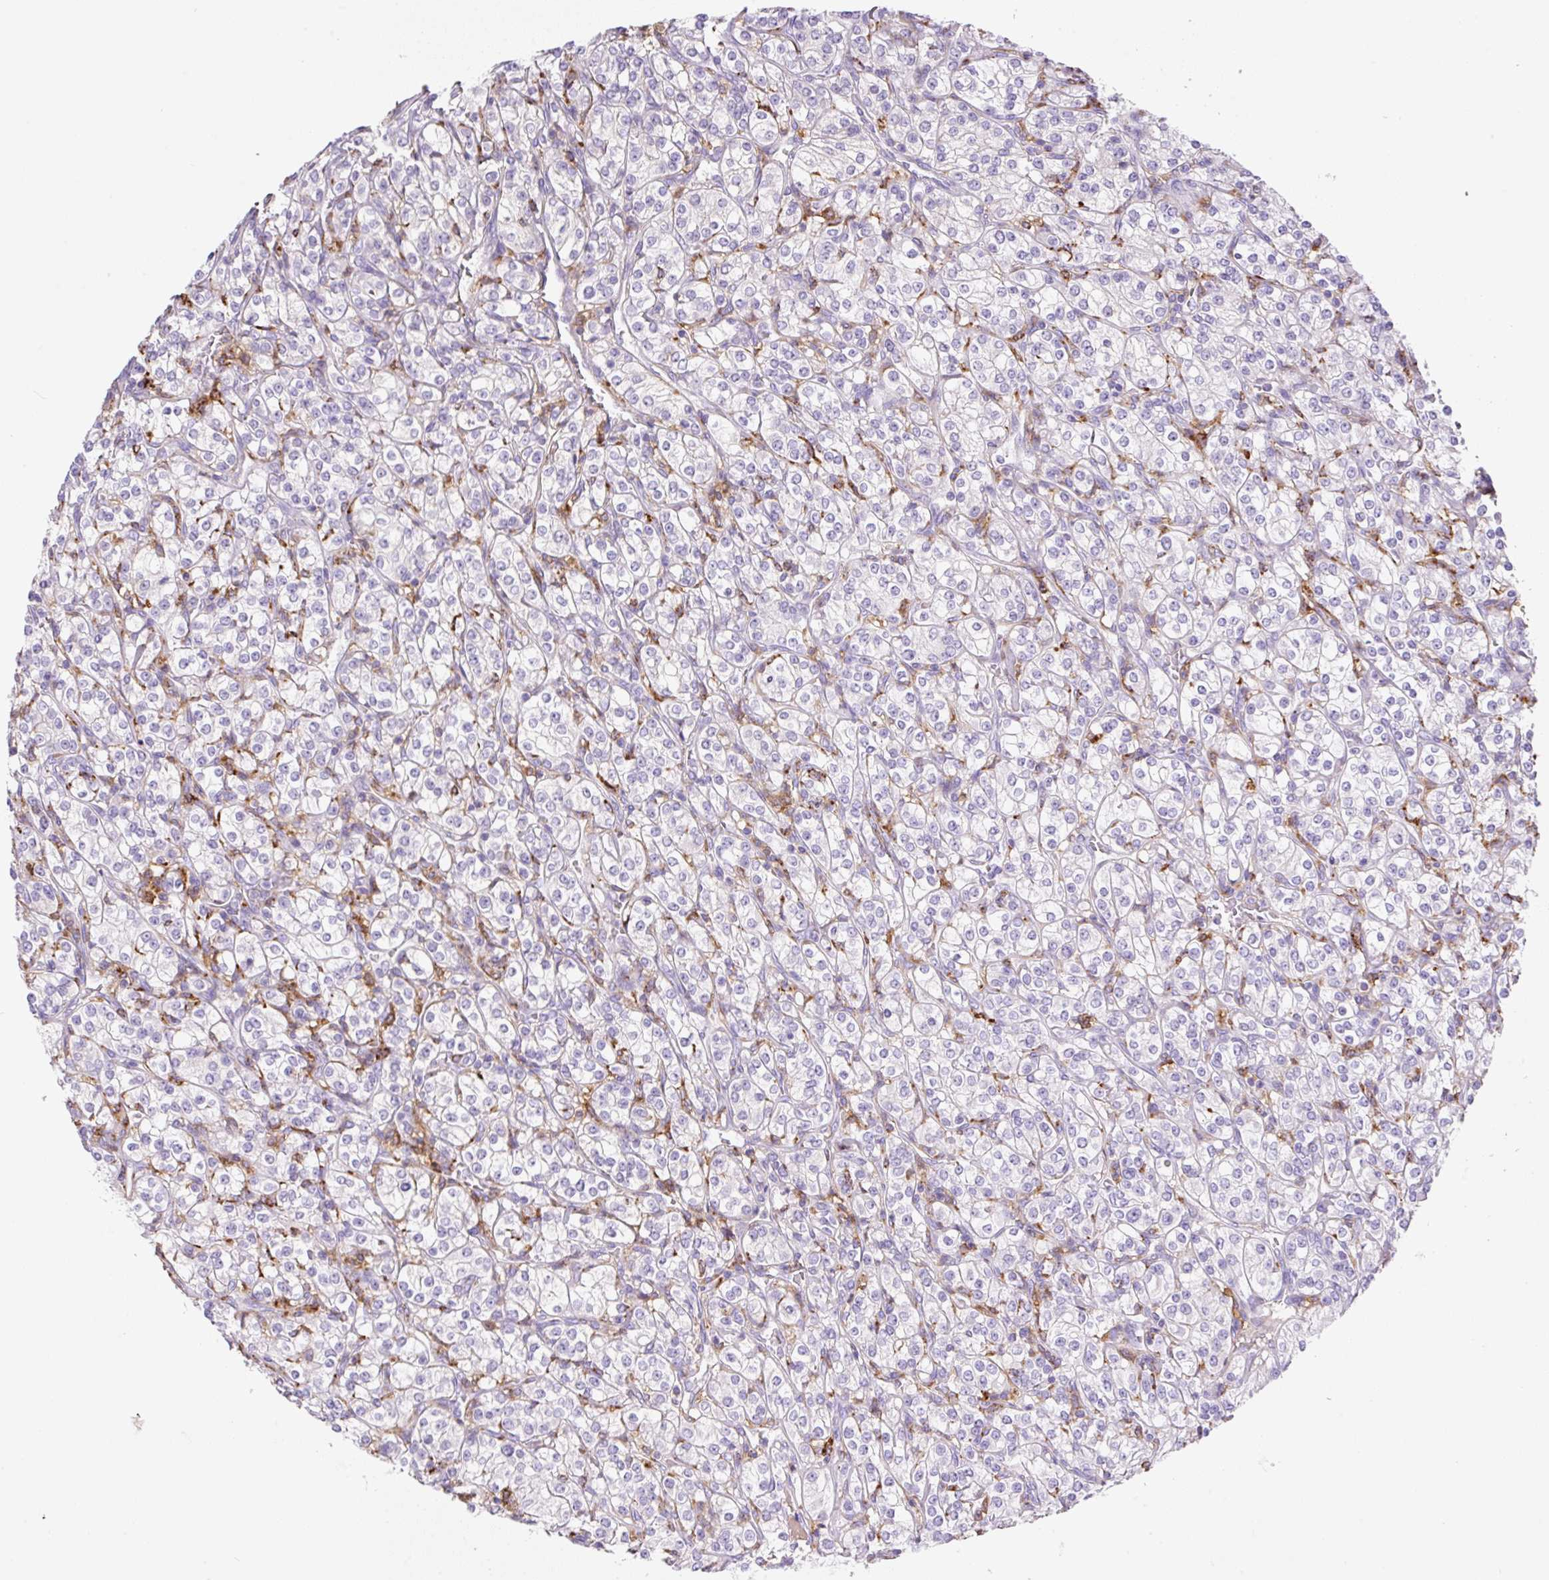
{"staining": {"intensity": "negative", "quantity": "none", "location": "none"}, "tissue": "renal cancer", "cell_type": "Tumor cells", "image_type": "cancer", "snomed": [{"axis": "morphology", "description": "Adenocarcinoma, NOS"}, {"axis": "topography", "description": "Kidney"}], "caption": "DAB (3,3'-diaminobenzidine) immunohistochemical staining of human renal adenocarcinoma shows no significant positivity in tumor cells.", "gene": "TDRD15", "patient": {"sex": "male", "age": 77}}